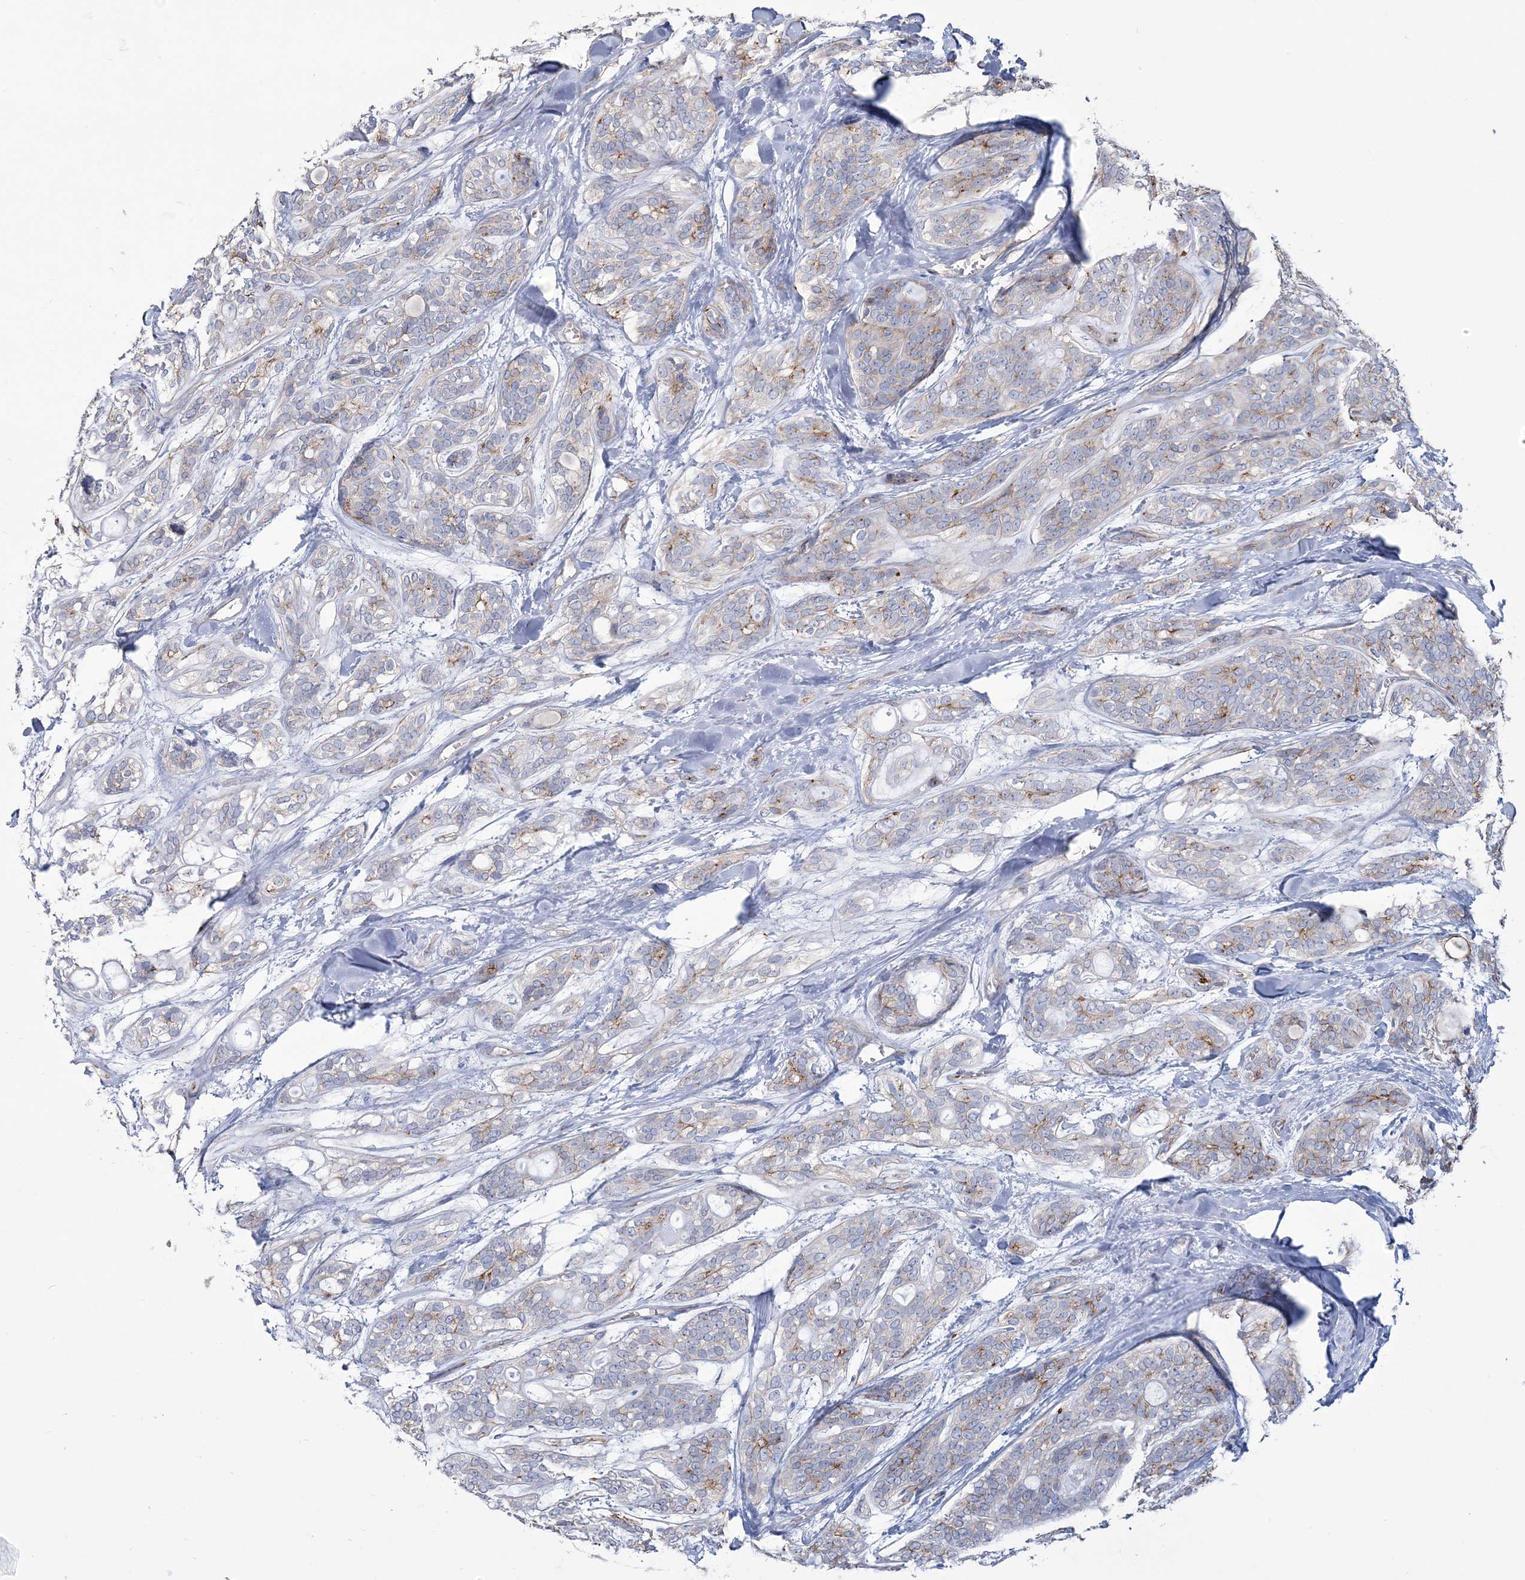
{"staining": {"intensity": "moderate", "quantity": "<25%", "location": "cytoplasmic/membranous"}, "tissue": "head and neck cancer", "cell_type": "Tumor cells", "image_type": "cancer", "snomed": [{"axis": "morphology", "description": "Adenocarcinoma, NOS"}, {"axis": "topography", "description": "Head-Neck"}], "caption": "Immunohistochemistry (IHC) of head and neck cancer reveals low levels of moderate cytoplasmic/membranous positivity in about <25% of tumor cells. (DAB (3,3'-diaminobenzidine) = brown stain, brightfield microscopy at high magnification).", "gene": "RAB11FIP5", "patient": {"sex": "male", "age": 66}}